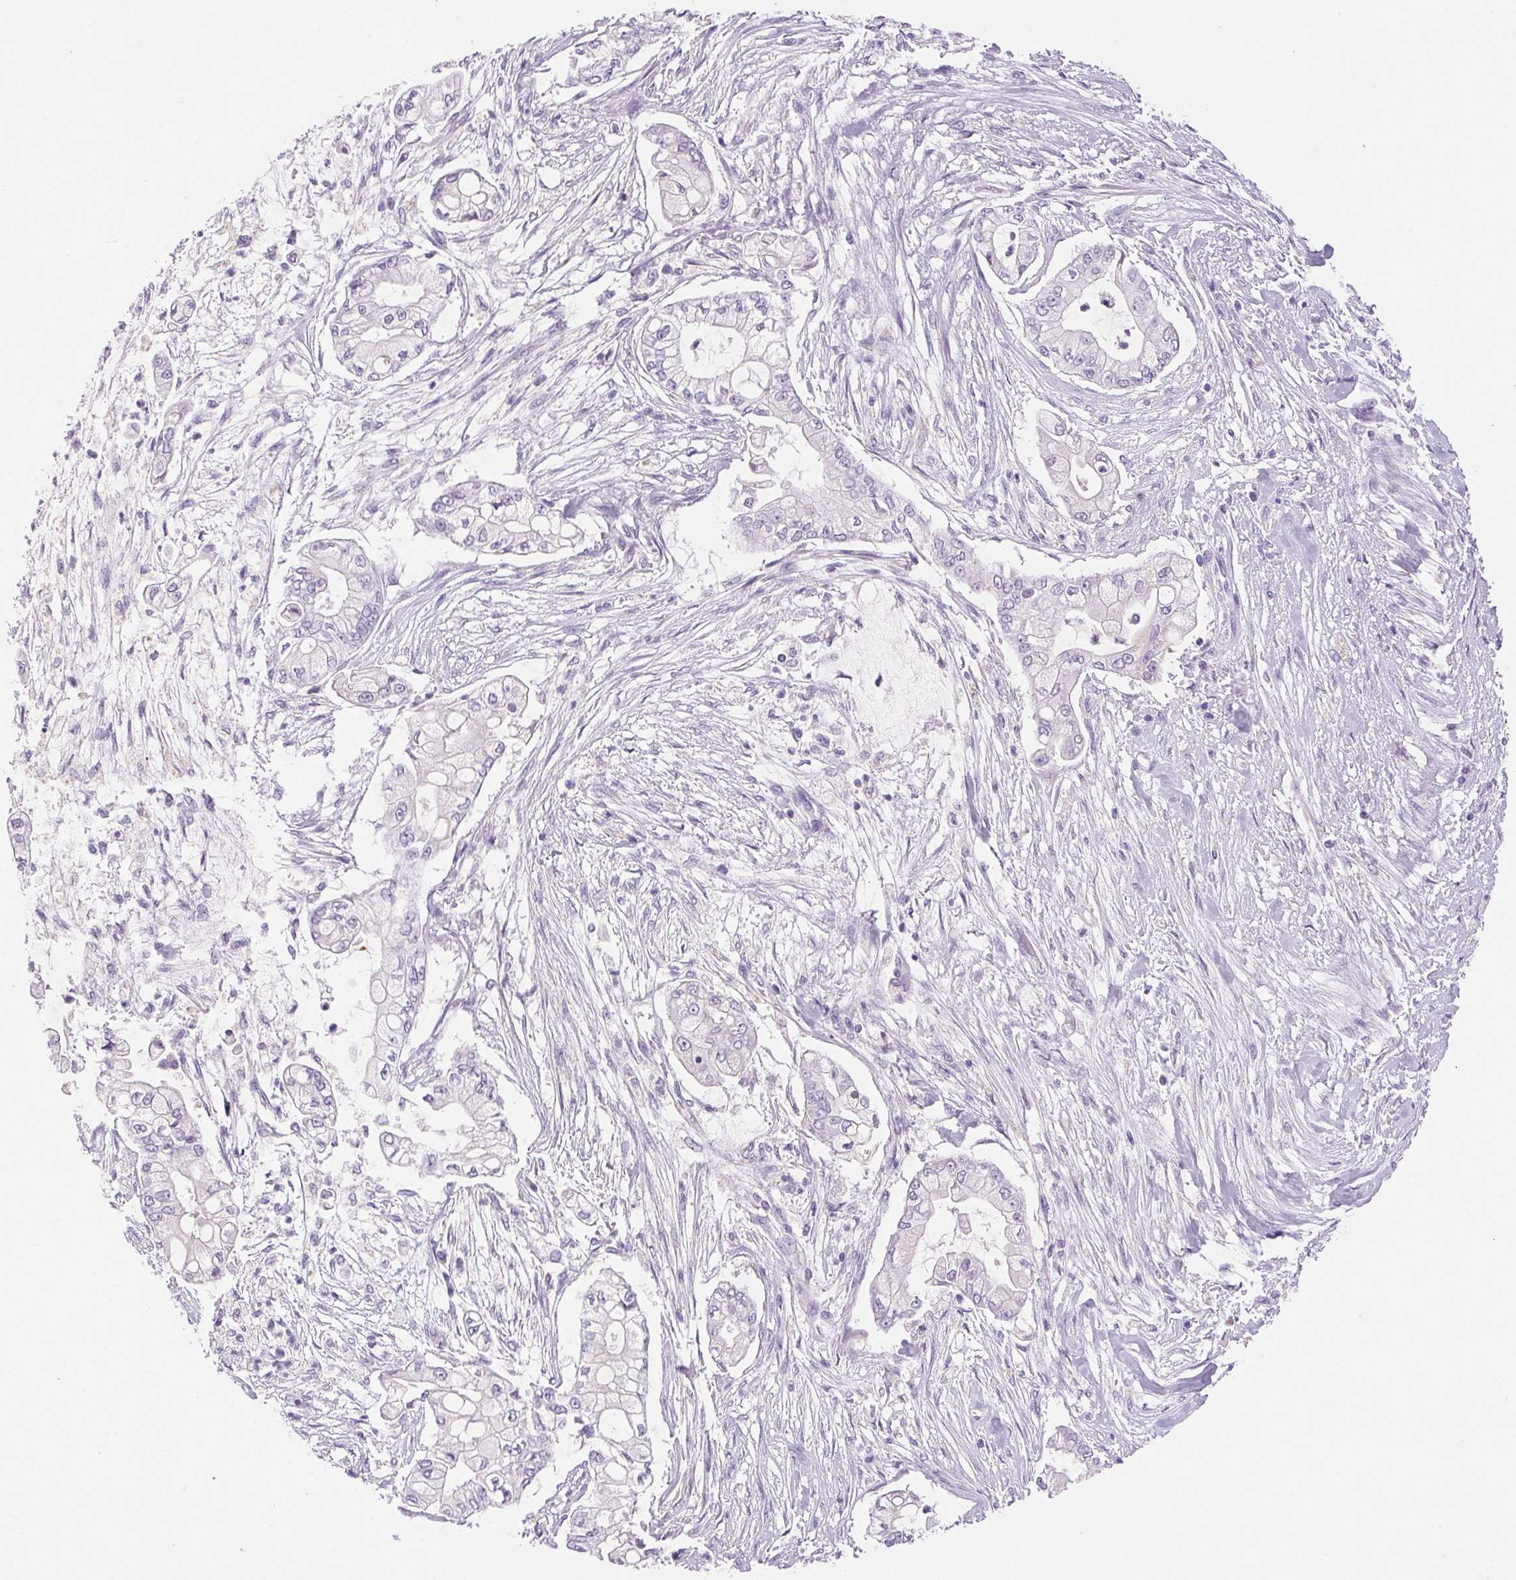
{"staining": {"intensity": "negative", "quantity": "none", "location": "none"}, "tissue": "pancreatic cancer", "cell_type": "Tumor cells", "image_type": "cancer", "snomed": [{"axis": "morphology", "description": "Adenocarcinoma, NOS"}, {"axis": "topography", "description": "Pancreas"}], "caption": "Adenocarcinoma (pancreatic) was stained to show a protein in brown. There is no significant positivity in tumor cells.", "gene": "ARHGAP11B", "patient": {"sex": "female", "age": 69}}